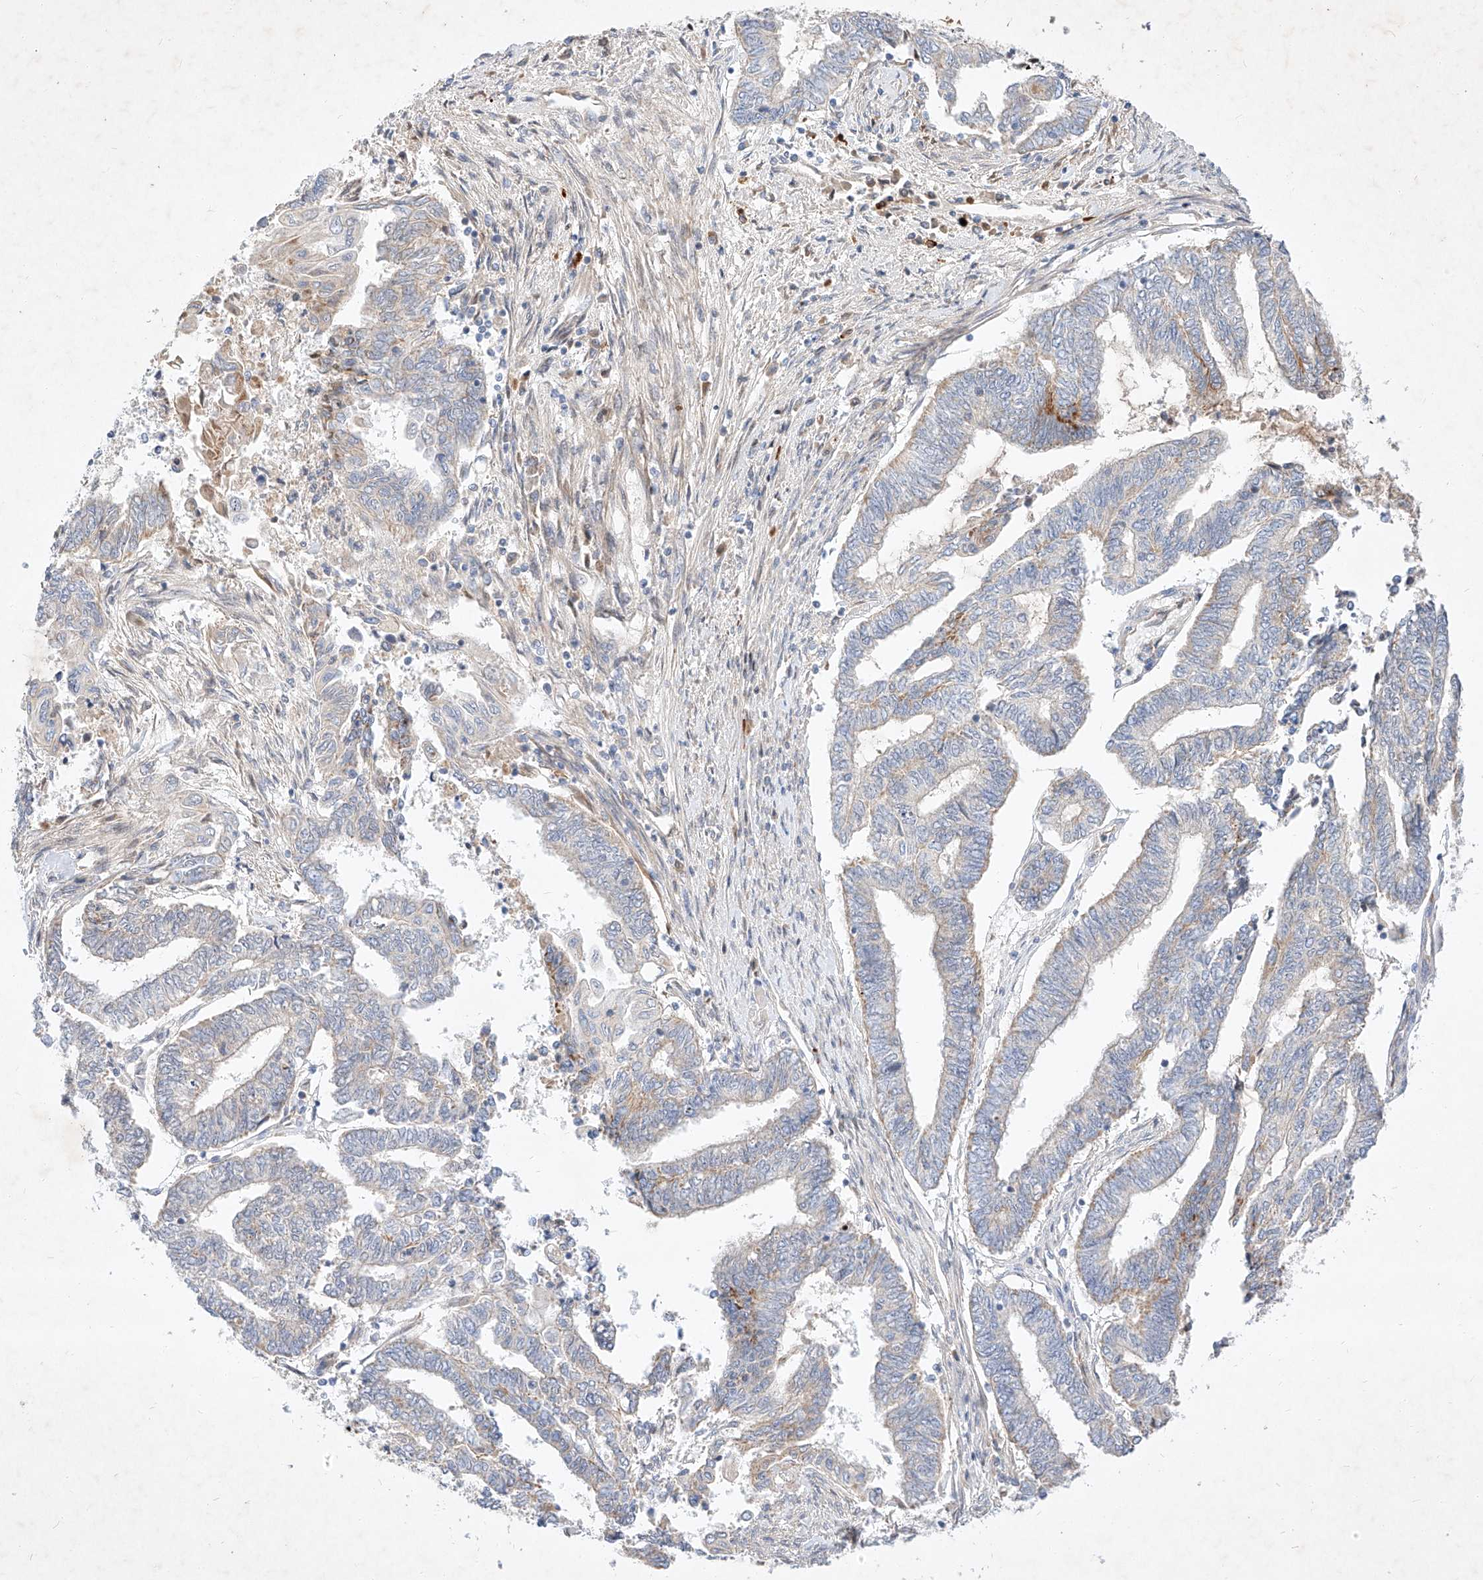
{"staining": {"intensity": "negative", "quantity": "none", "location": "none"}, "tissue": "endometrial cancer", "cell_type": "Tumor cells", "image_type": "cancer", "snomed": [{"axis": "morphology", "description": "Adenocarcinoma, NOS"}, {"axis": "topography", "description": "Uterus"}, {"axis": "topography", "description": "Endometrium"}], "caption": "The immunohistochemistry (IHC) histopathology image has no significant expression in tumor cells of endometrial adenocarcinoma tissue. (DAB (3,3'-diaminobenzidine) IHC, high magnification).", "gene": "OSGEPL1", "patient": {"sex": "female", "age": 70}}